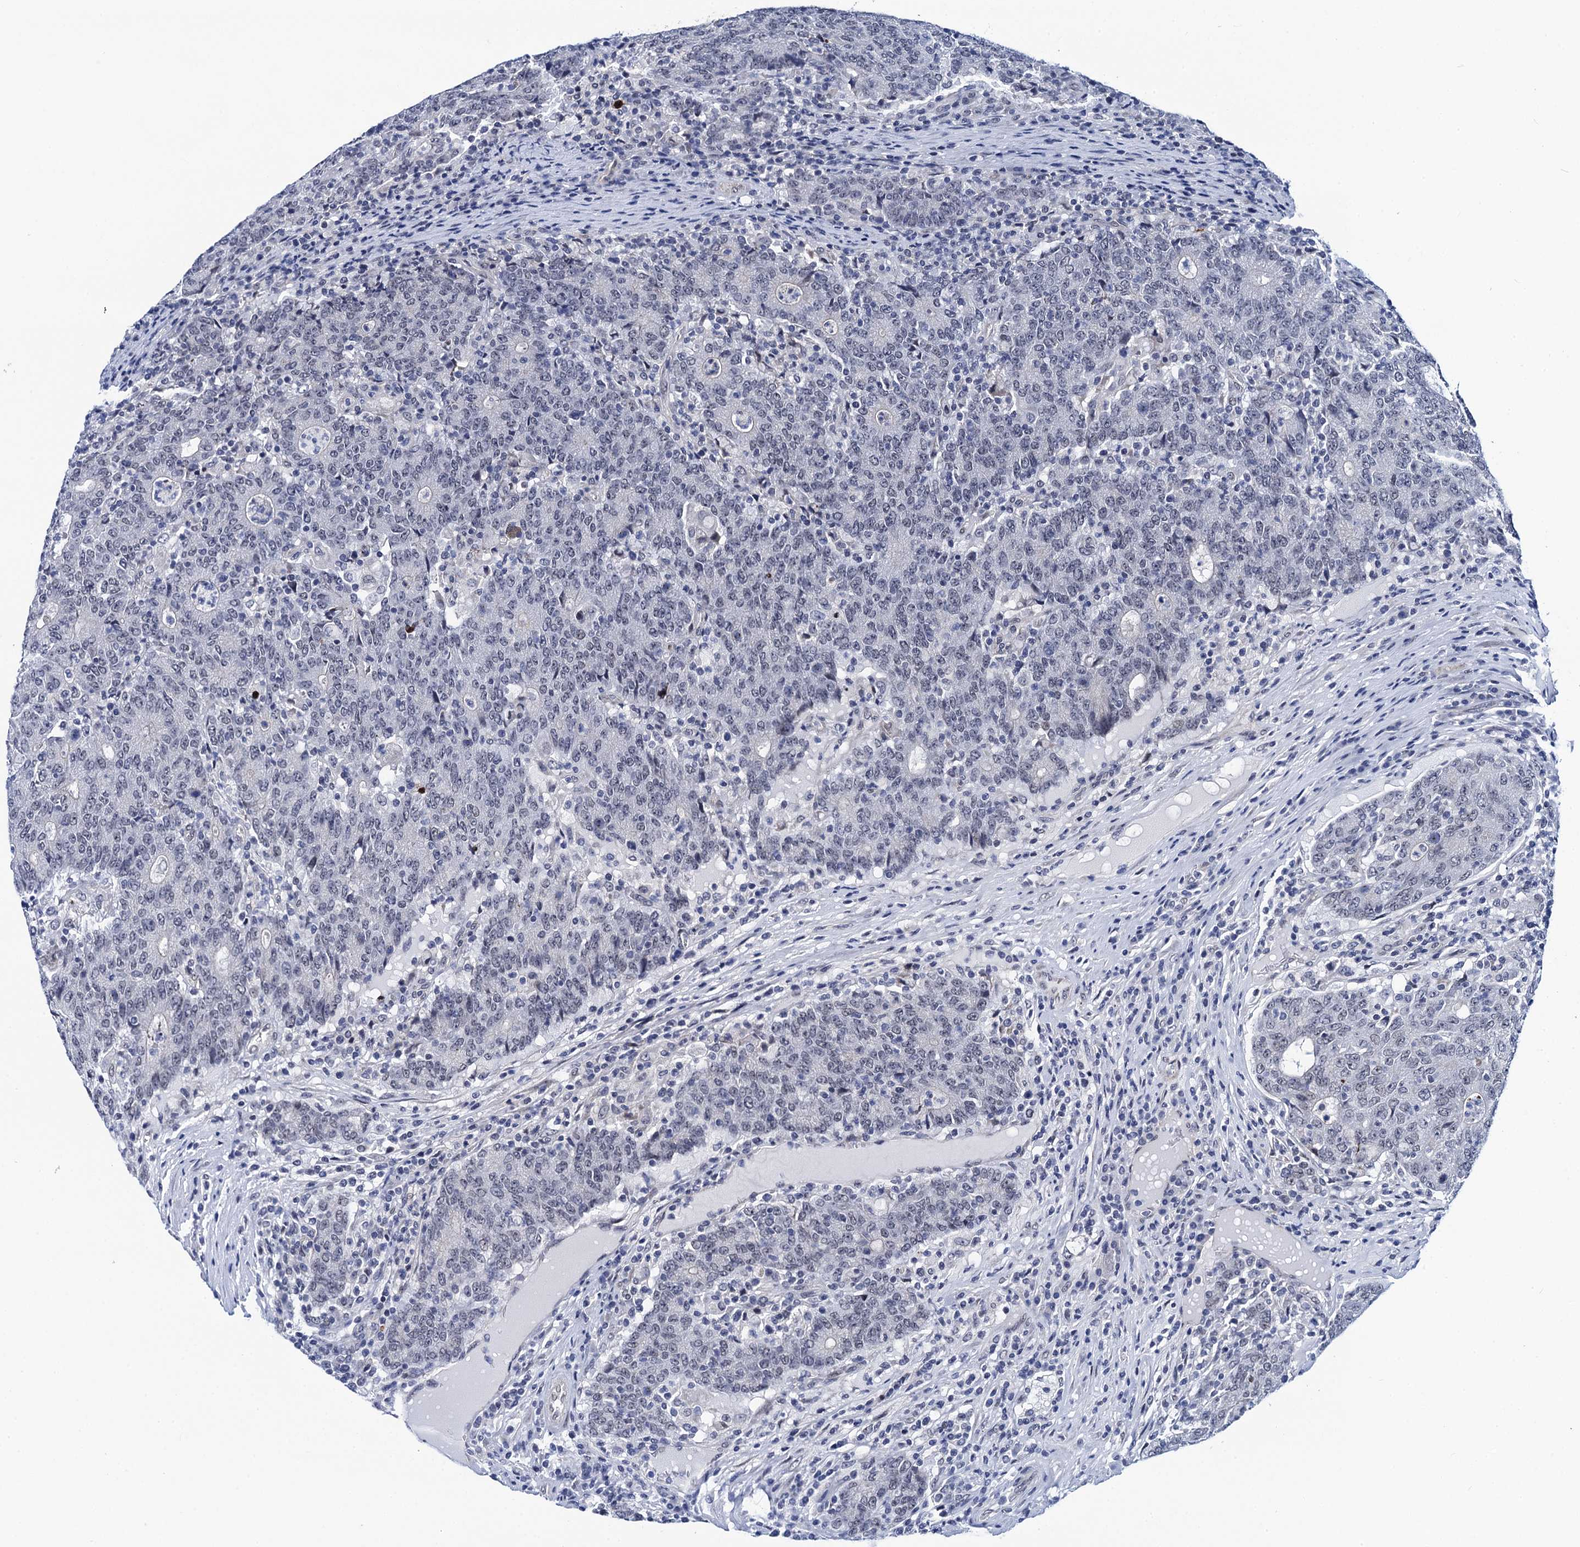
{"staining": {"intensity": "negative", "quantity": "none", "location": "none"}, "tissue": "colorectal cancer", "cell_type": "Tumor cells", "image_type": "cancer", "snomed": [{"axis": "morphology", "description": "Adenocarcinoma, NOS"}, {"axis": "topography", "description": "Colon"}], "caption": "The histopathology image displays no significant staining in tumor cells of colorectal cancer.", "gene": "C16orf87", "patient": {"sex": "female", "age": 75}}